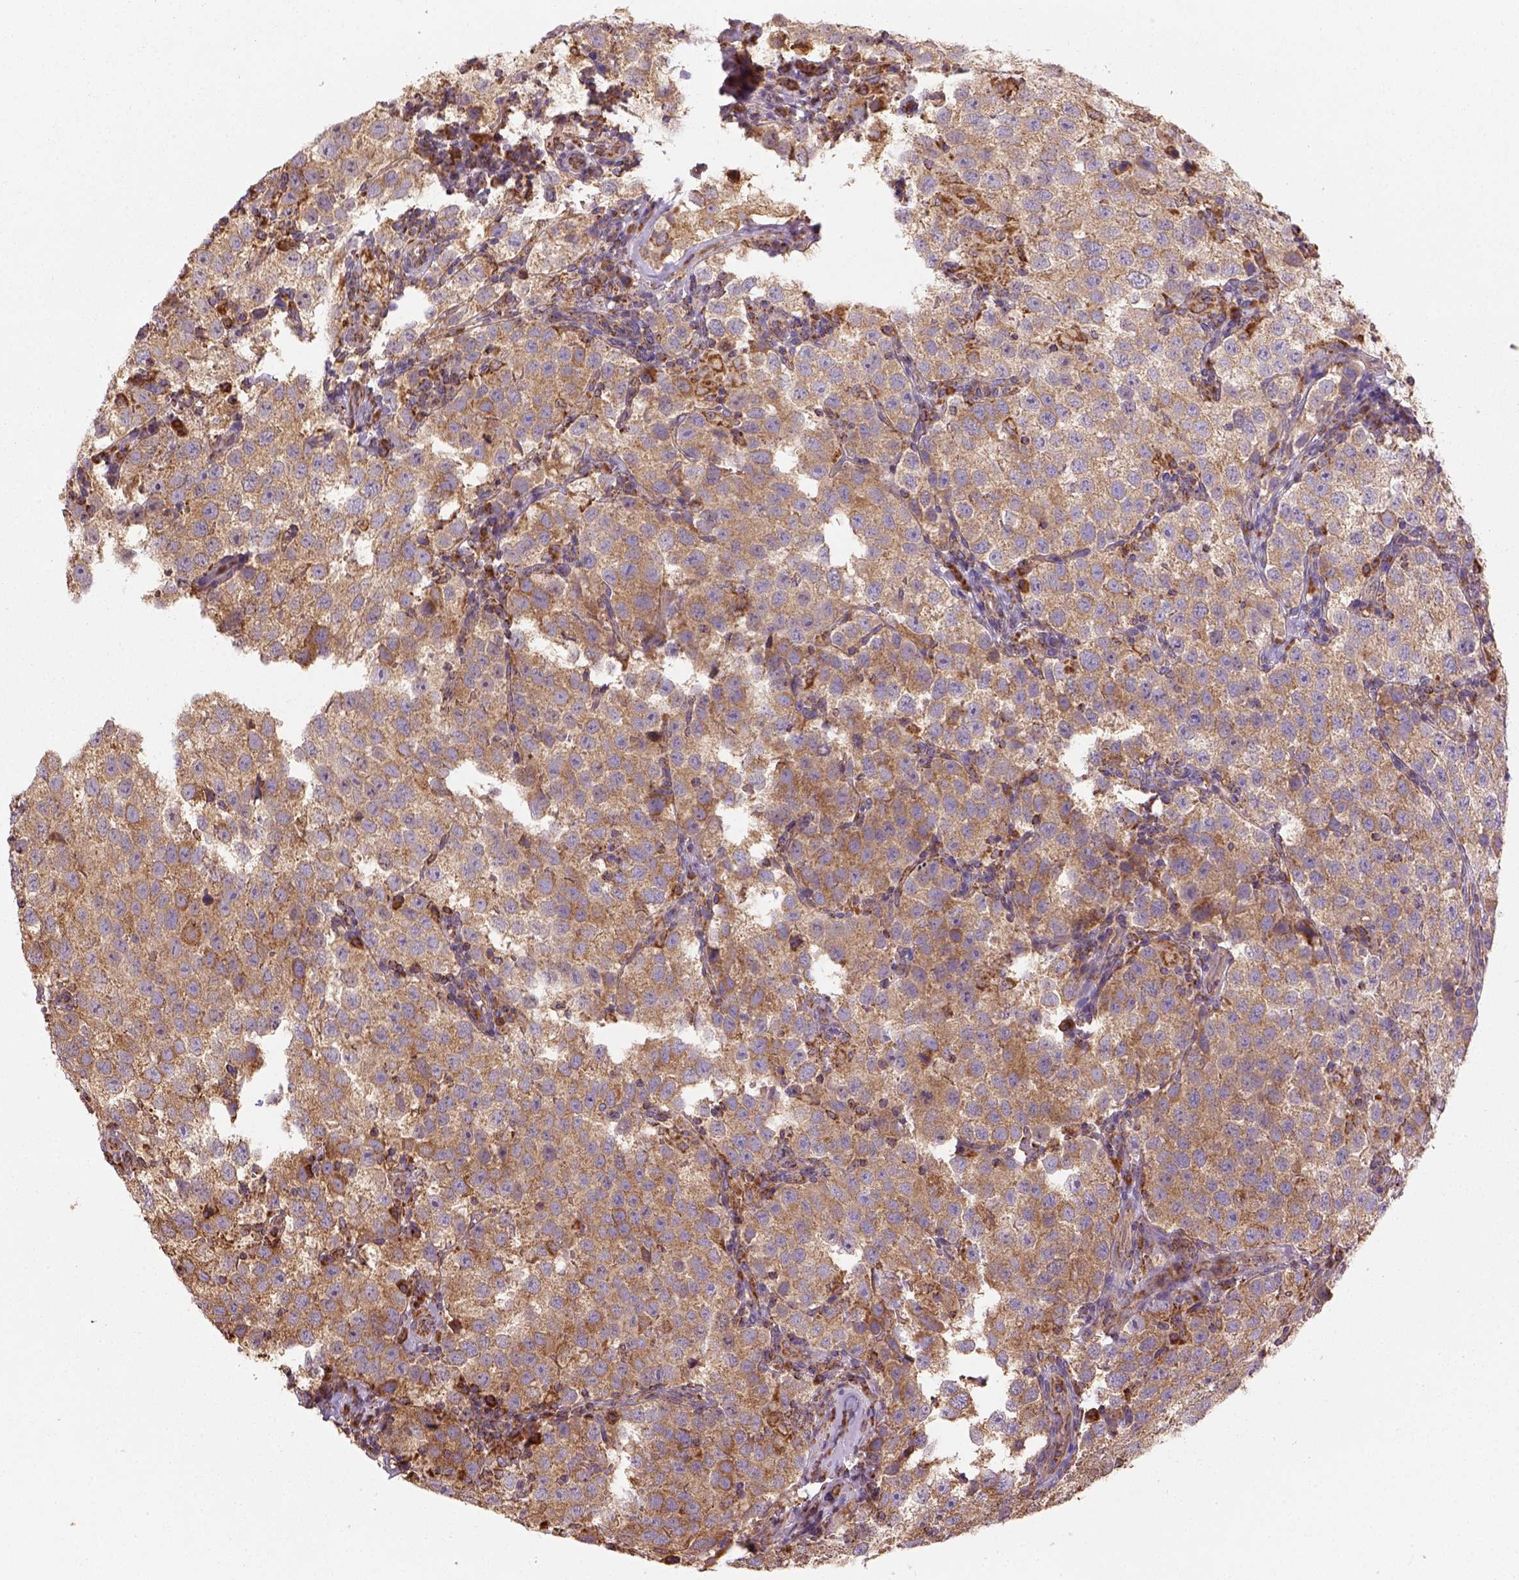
{"staining": {"intensity": "moderate", "quantity": ">75%", "location": "cytoplasmic/membranous"}, "tissue": "testis cancer", "cell_type": "Tumor cells", "image_type": "cancer", "snomed": [{"axis": "morphology", "description": "Seminoma, NOS"}, {"axis": "topography", "description": "Testis"}], "caption": "Immunohistochemical staining of testis cancer demonstrates moderate cytoplasmic/membranous protein positivity in approximately >75% of tumor cells.", "gene": "MAPK8IP3", "patient": {"sex": "male", "age": 37}}